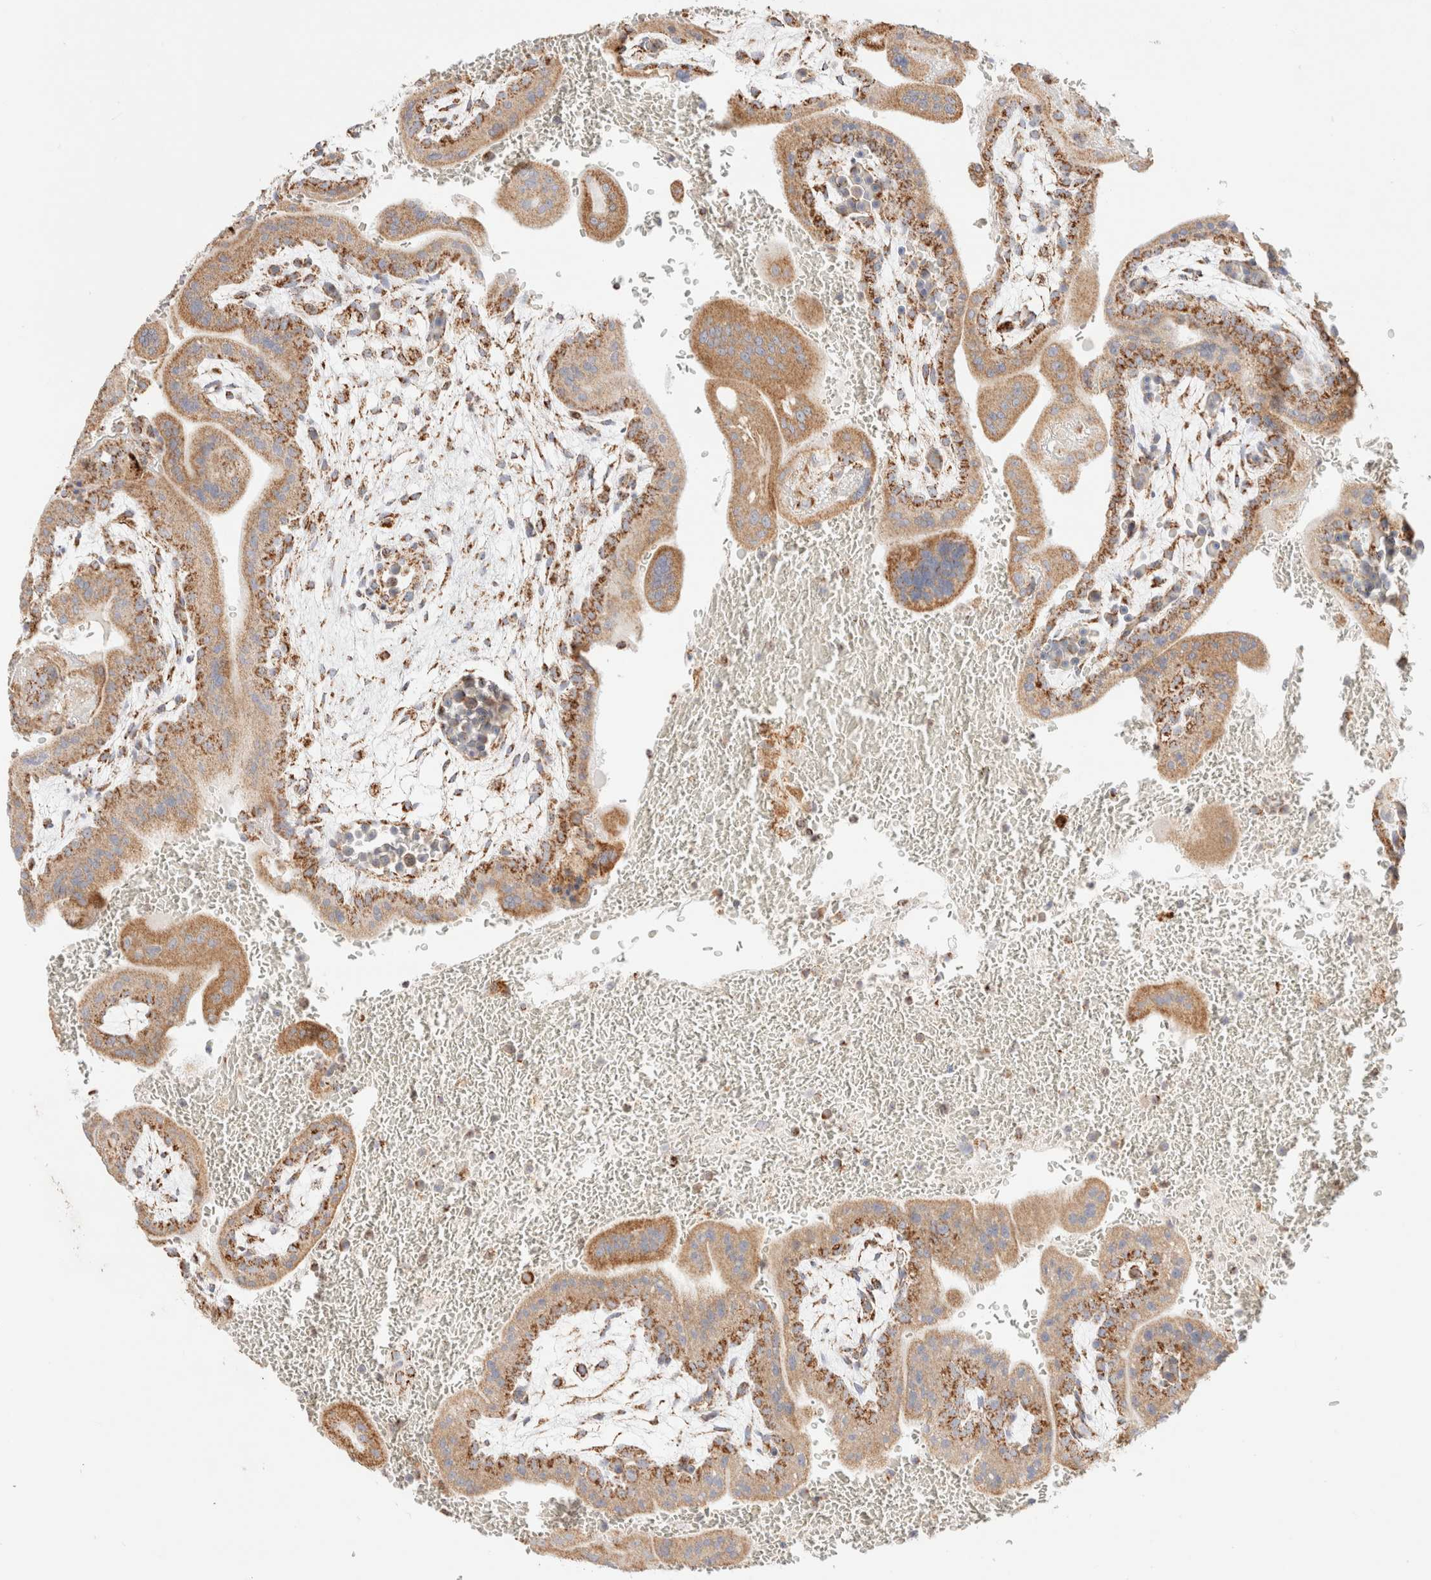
{"staining": {"intensity": "moderate", "quantity": ">75%", "location": "cytoplasmic/membranous"}, "tissue": "placenta", "cell_type": "Trophoblastic cells", "image_type": "normal", "snomed": [{"axis": "morphology", "description": "Normal tissue, NOS"}, {"axis": "topography", "description": "Placenta"}], "caption": "About >75% of trophoblastic cells in normal human placenta reveal moderate cytoplasmic/membranous protein expression as visualized by brown immunohistochemical staining.", "gene": "PHB2", "patient": {"sex": "female", "age": 35}}